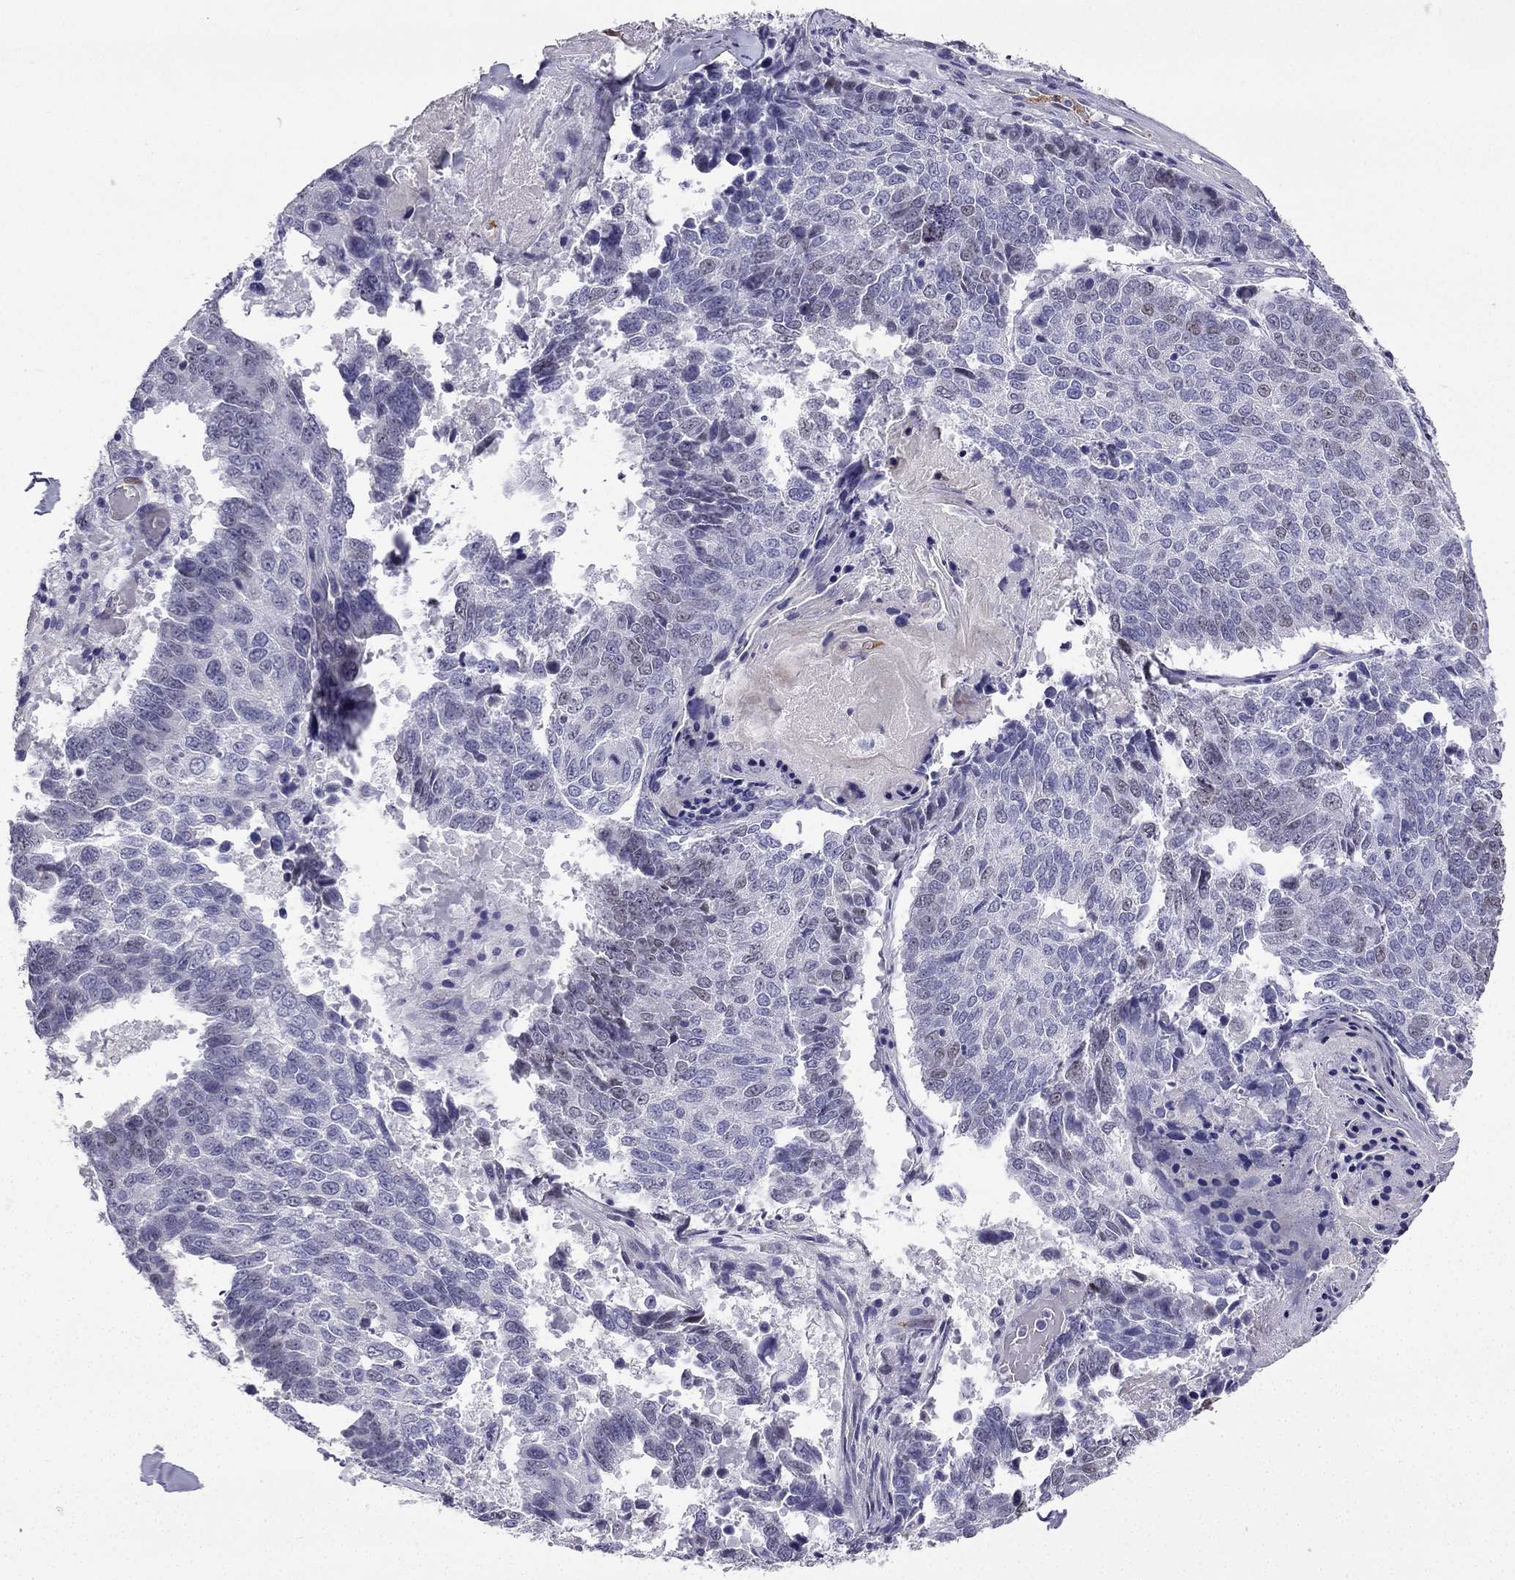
{"staining": {"intensity": "negative", "quantity": "none", "location": "none"}, "tissue": "lung cancer", "cell_type": "Tumor cells", "image_type": "cancer", "snomed": [{"axis": "morphology", "description": "Squamous cell carcinoma, NOS"}, {"axis": "topography", "description": "Lung"}], "caption": "Immunohistochemical staining of lung cancer displays no significant positivity in tumor cells.", "gene": "UHRF1", "patient": {"sex": "male", "age": 73}}